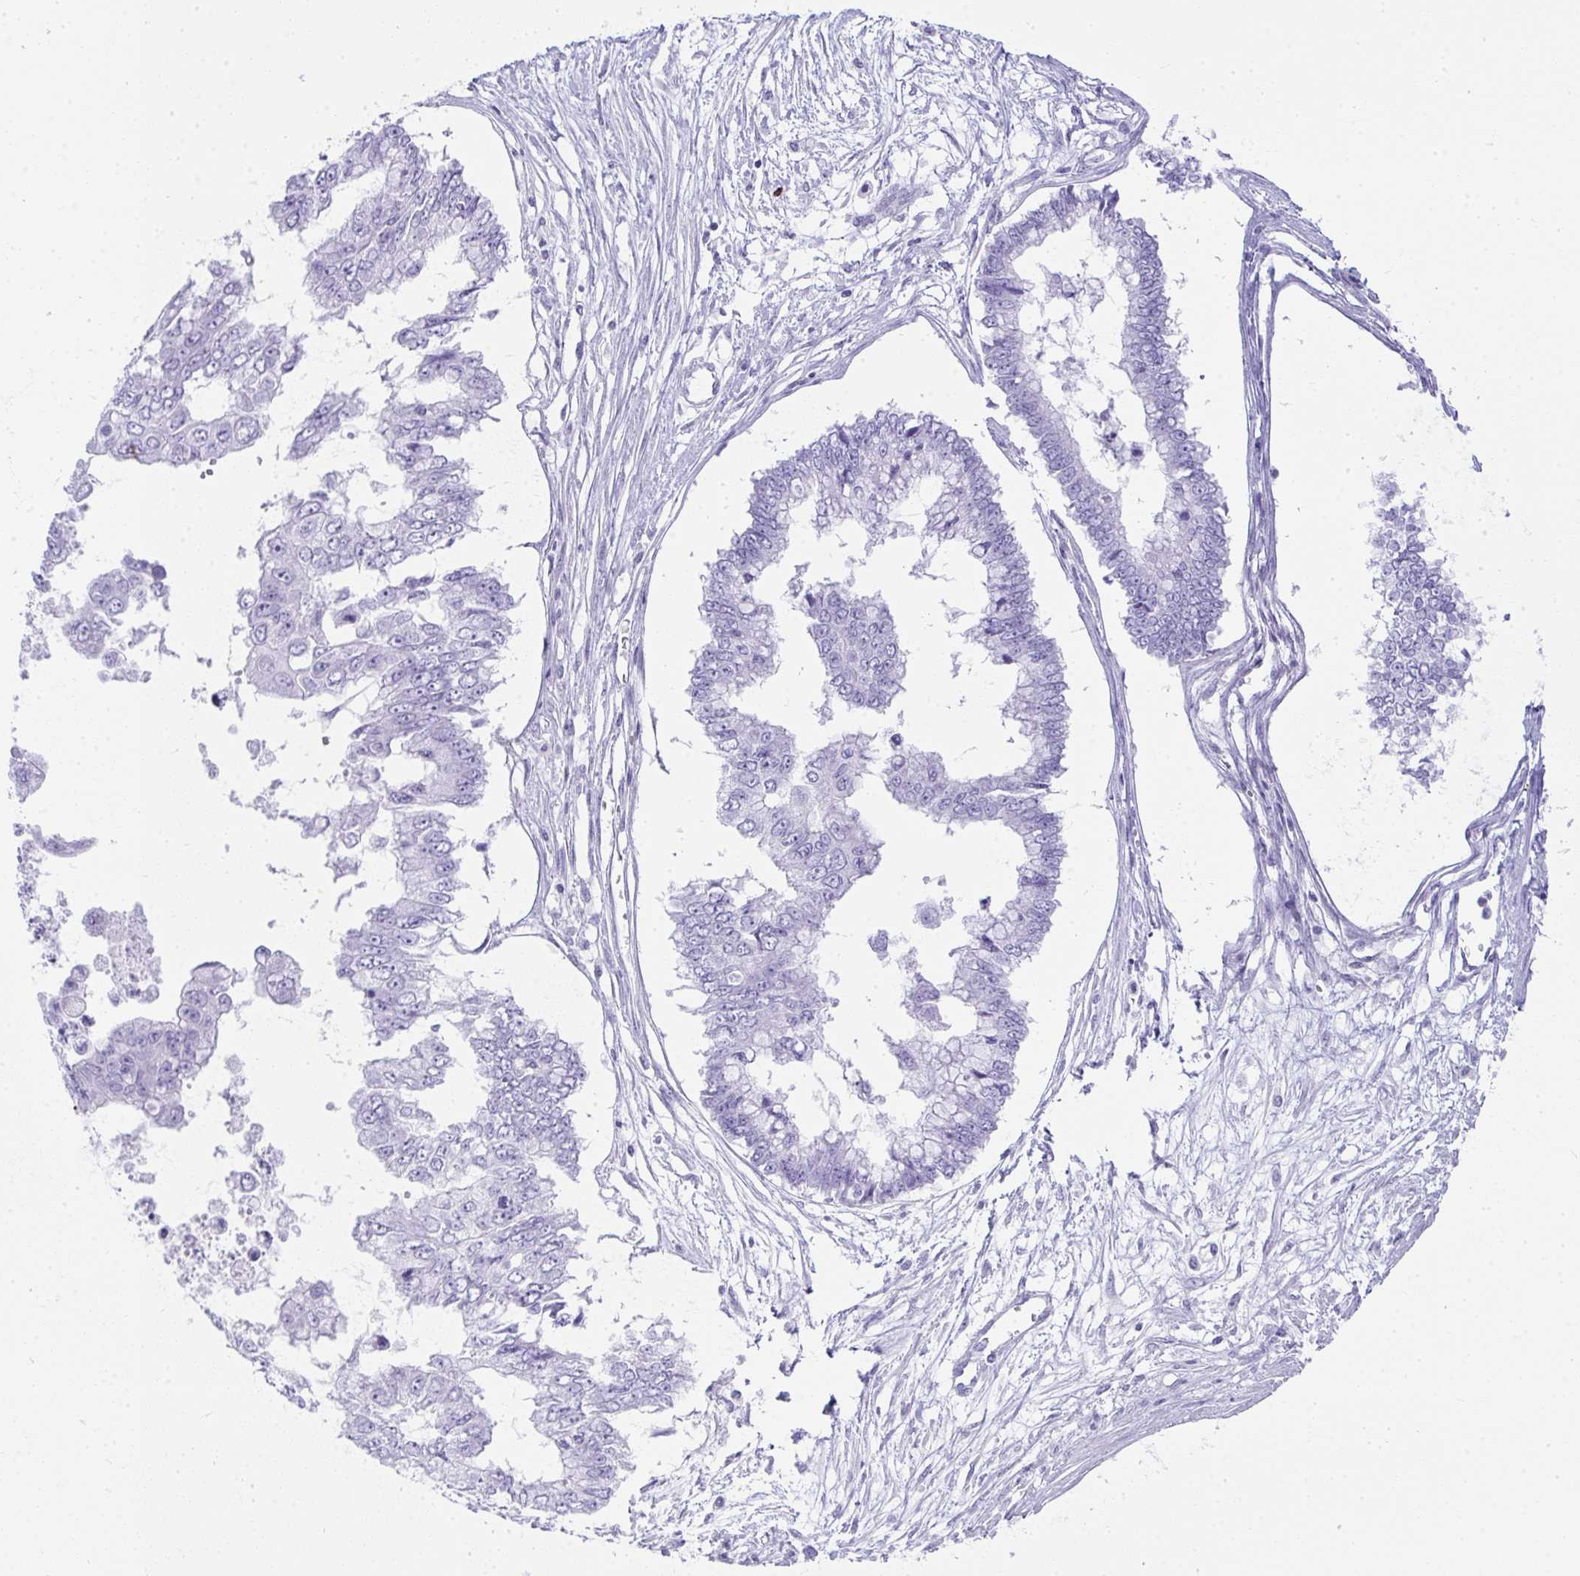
{"staining": {"intensity": "negative", "quantity": "none", "location": "none"}, "tissue": "ovarian cancer", "cell_type": "Tumor cells", "image_type": "cancer", "snomed": [{"axis": "morphology", "description": "Cystadenocarcinoma, mucinous, NOS"}, {"axis": "topography", "description": "Ovary"}], "caption": "Immunohistochemistry (IHC) of ovarian cancer (mucinous cystadenocarcinoma) shows no staining in tumor cells. The staining was performed using DAB to visualize the protein expression in brown, while the nuclei were stained in blue with hematoxylin (Magnification: 20x).", "gene": "CDADC1", "patient": {"sex": "female", "age": 72}}